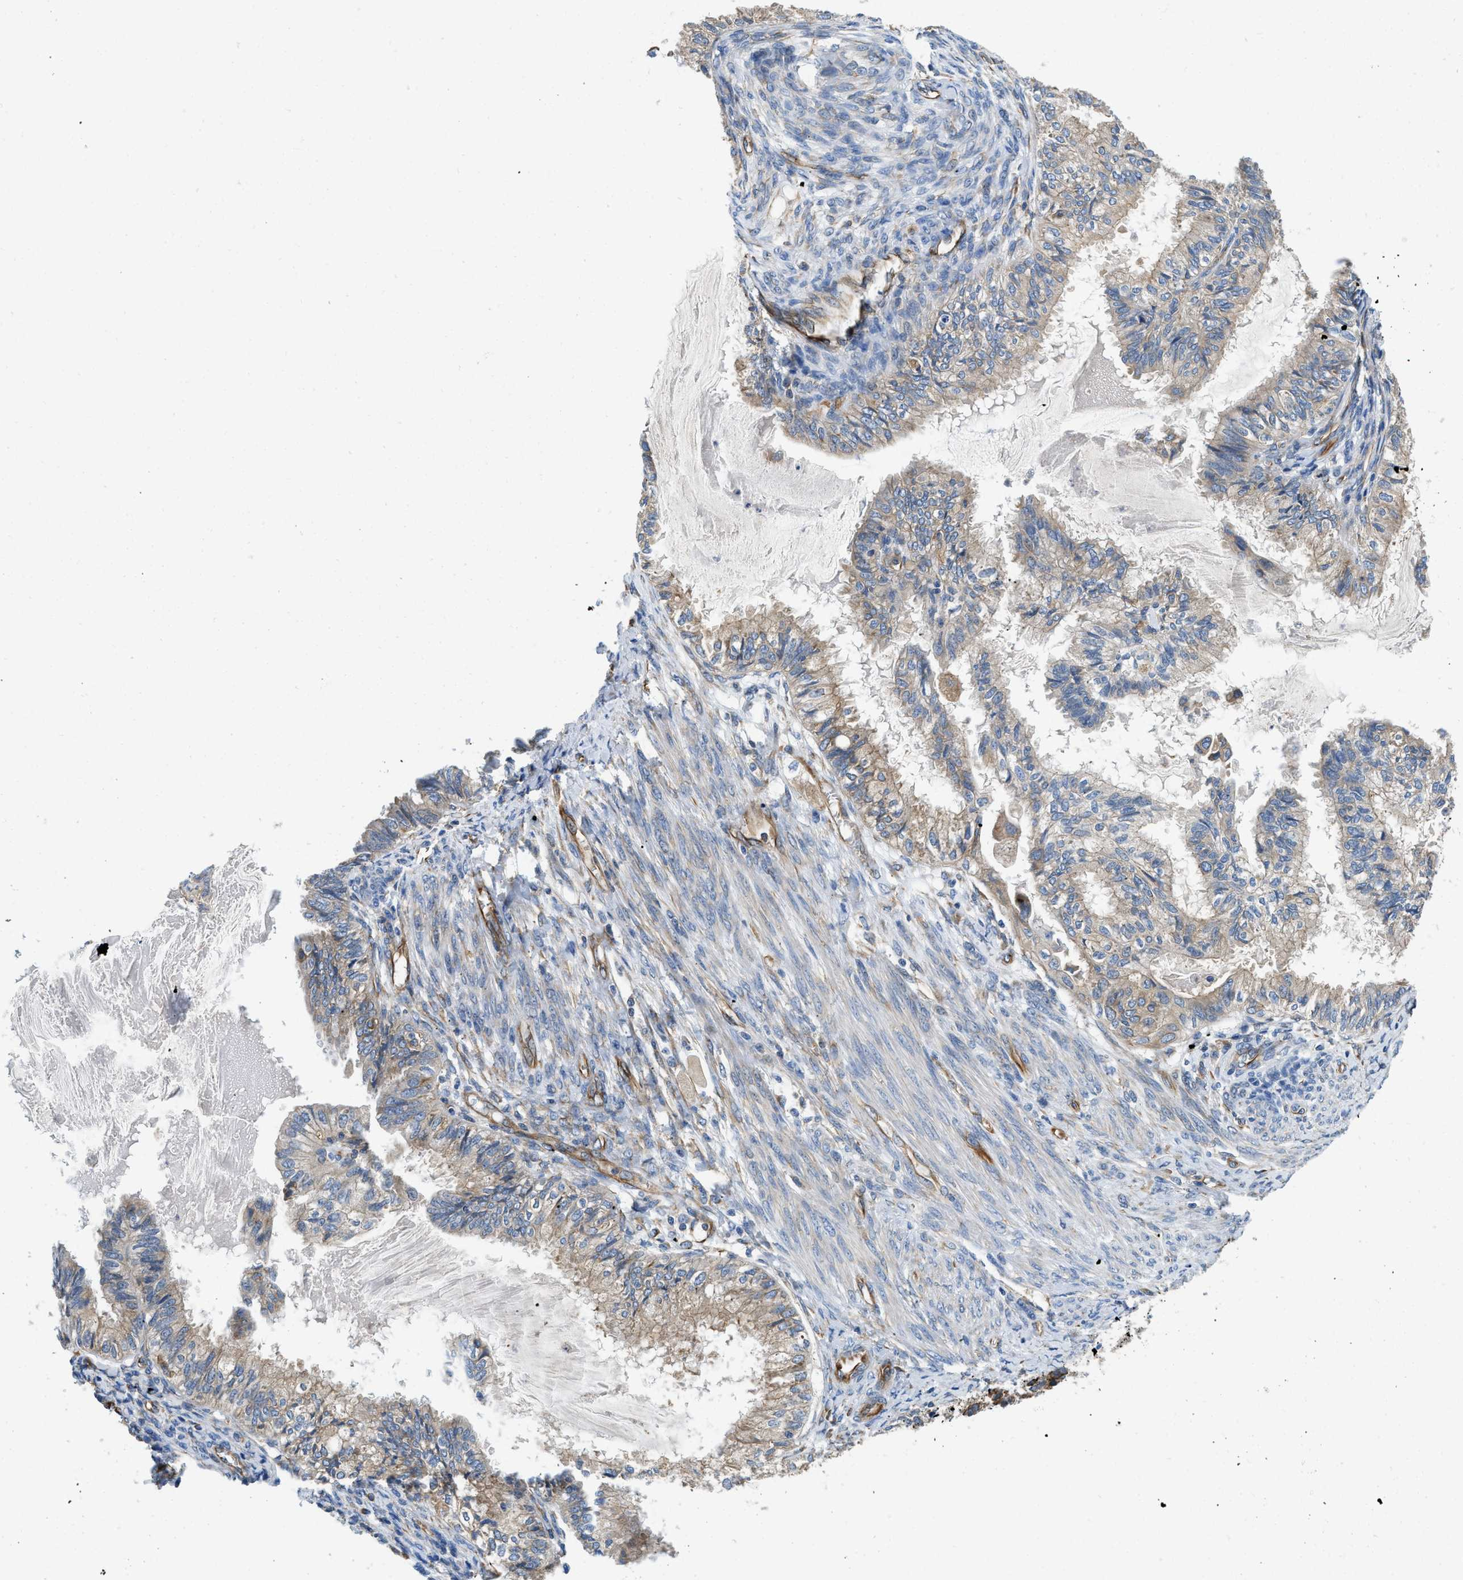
{"staining": {"intensity": "weak", "quantity": "25%-75%", "location": "cytoplasmic/membranous"}, "tissue": "cervical cancer", "cell_type": "Tumor cells", "image_type": "cancer", "snomed": [{"axis": "morphology", "description": "Normal tissue, NOS"}, {"axis": "morphology", "description": "Adenocarcinoma, NOS"}, {"axis": "topography", "description": "Cervix"}, {"axis": "topography", "description": "Endometrium"}], "caption": "Cervical adenocarcinoma tissue reveals weak cytoplasmic/membranous staining in approximately 25%-75% of tumor cells", "gene": "HSD17B12", "patient": {"sex": "female", "age": 86}}